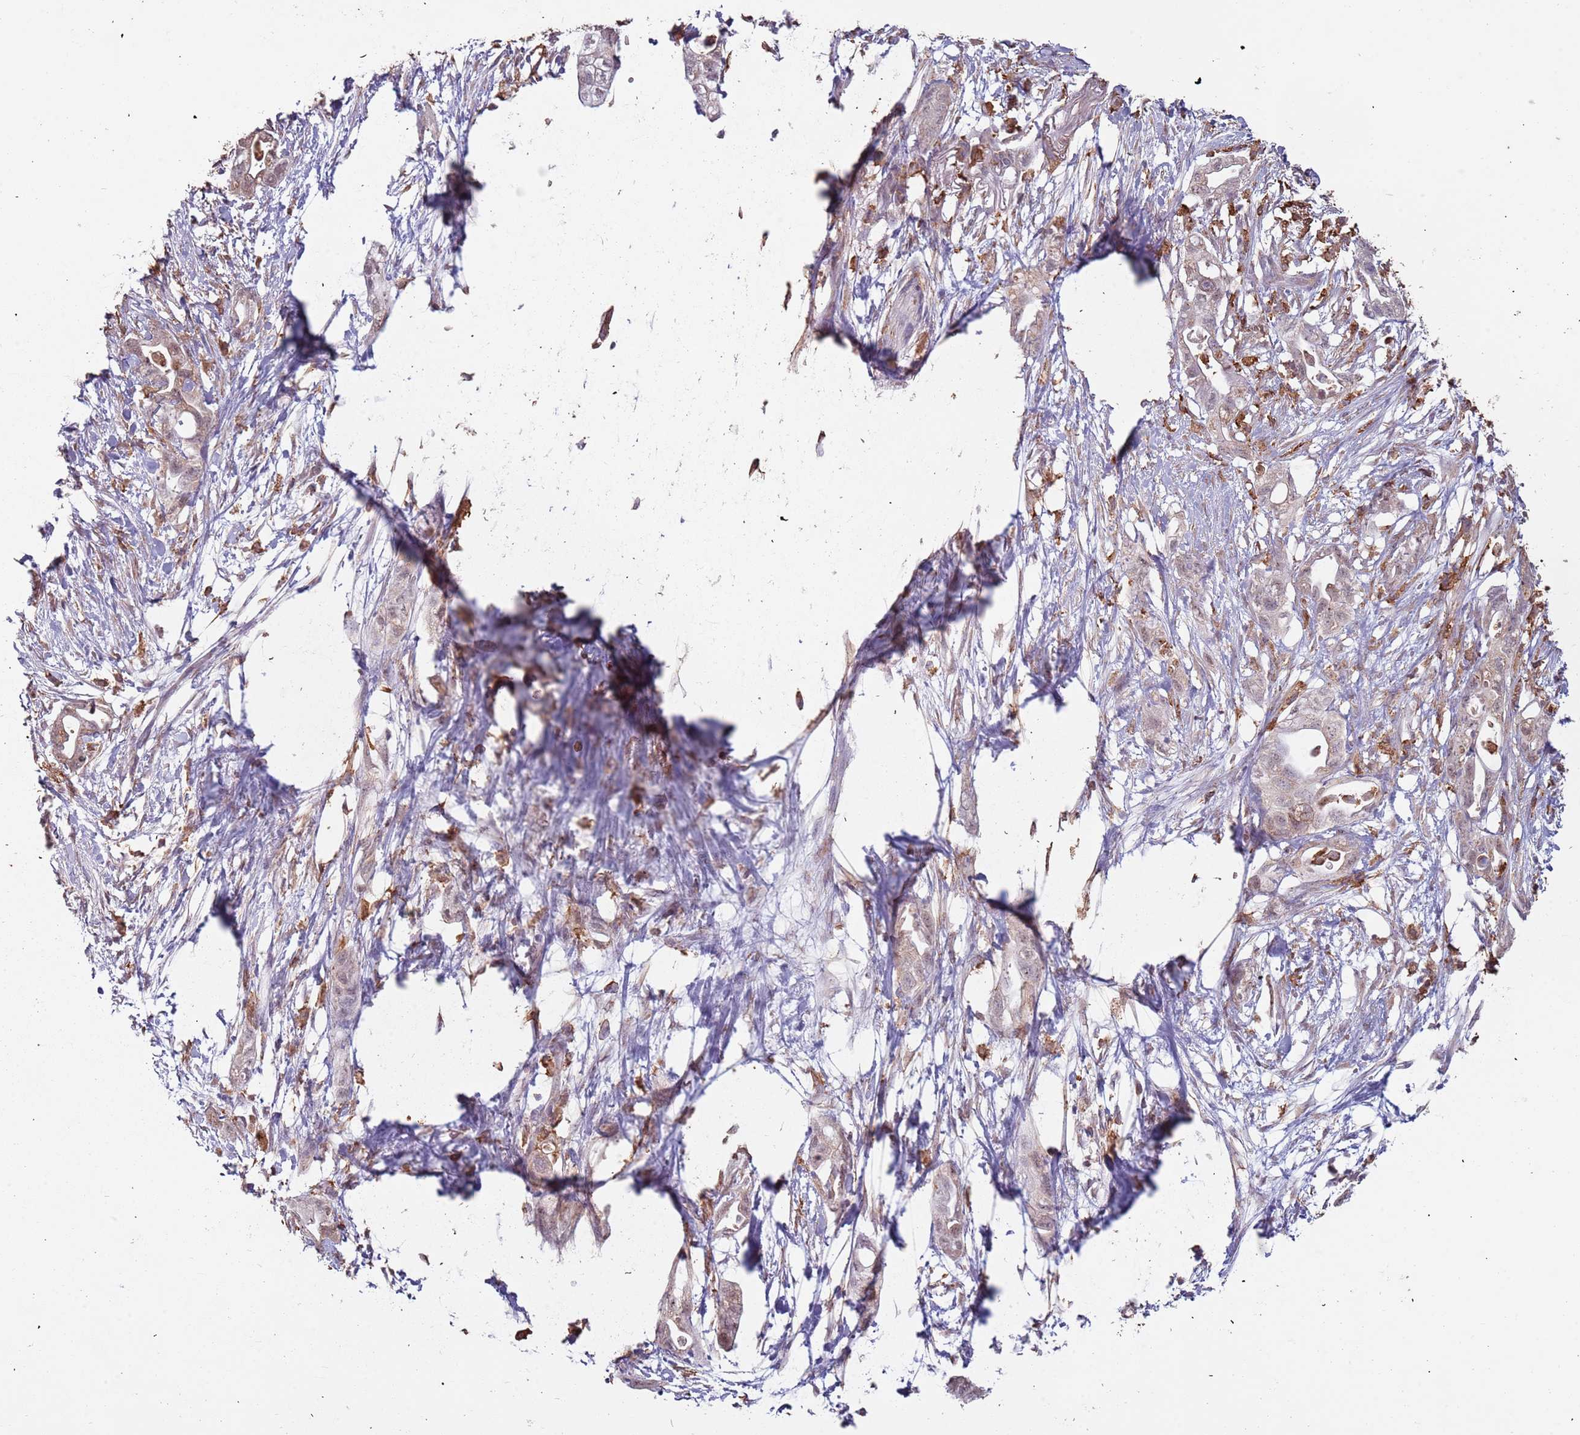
{"staining": {"intensity": "negative", "quantity": "none", "location": "none"}, "tissue": "pancreatic cancer", "cell_type": "Tumor cells", "image_type": "cancer", "snomed": [{"axis": "morphology", "description": "Adenocarcinoma, NOS"}, {"axis": "topography", "description": "Pancreas"}], "caption": "High power microscopy histopathology image of an immunohistochemistry (IHC) image of pancreatic cancer (adenocarcinoma), revealing no significant expression in tumor cells. (DAB (3,3'-diaminobenzidine) immunohistochemistry (IHC), high magnification).", "gene": "ATOSB", "patient": {"sex": "female", "age": 72}}